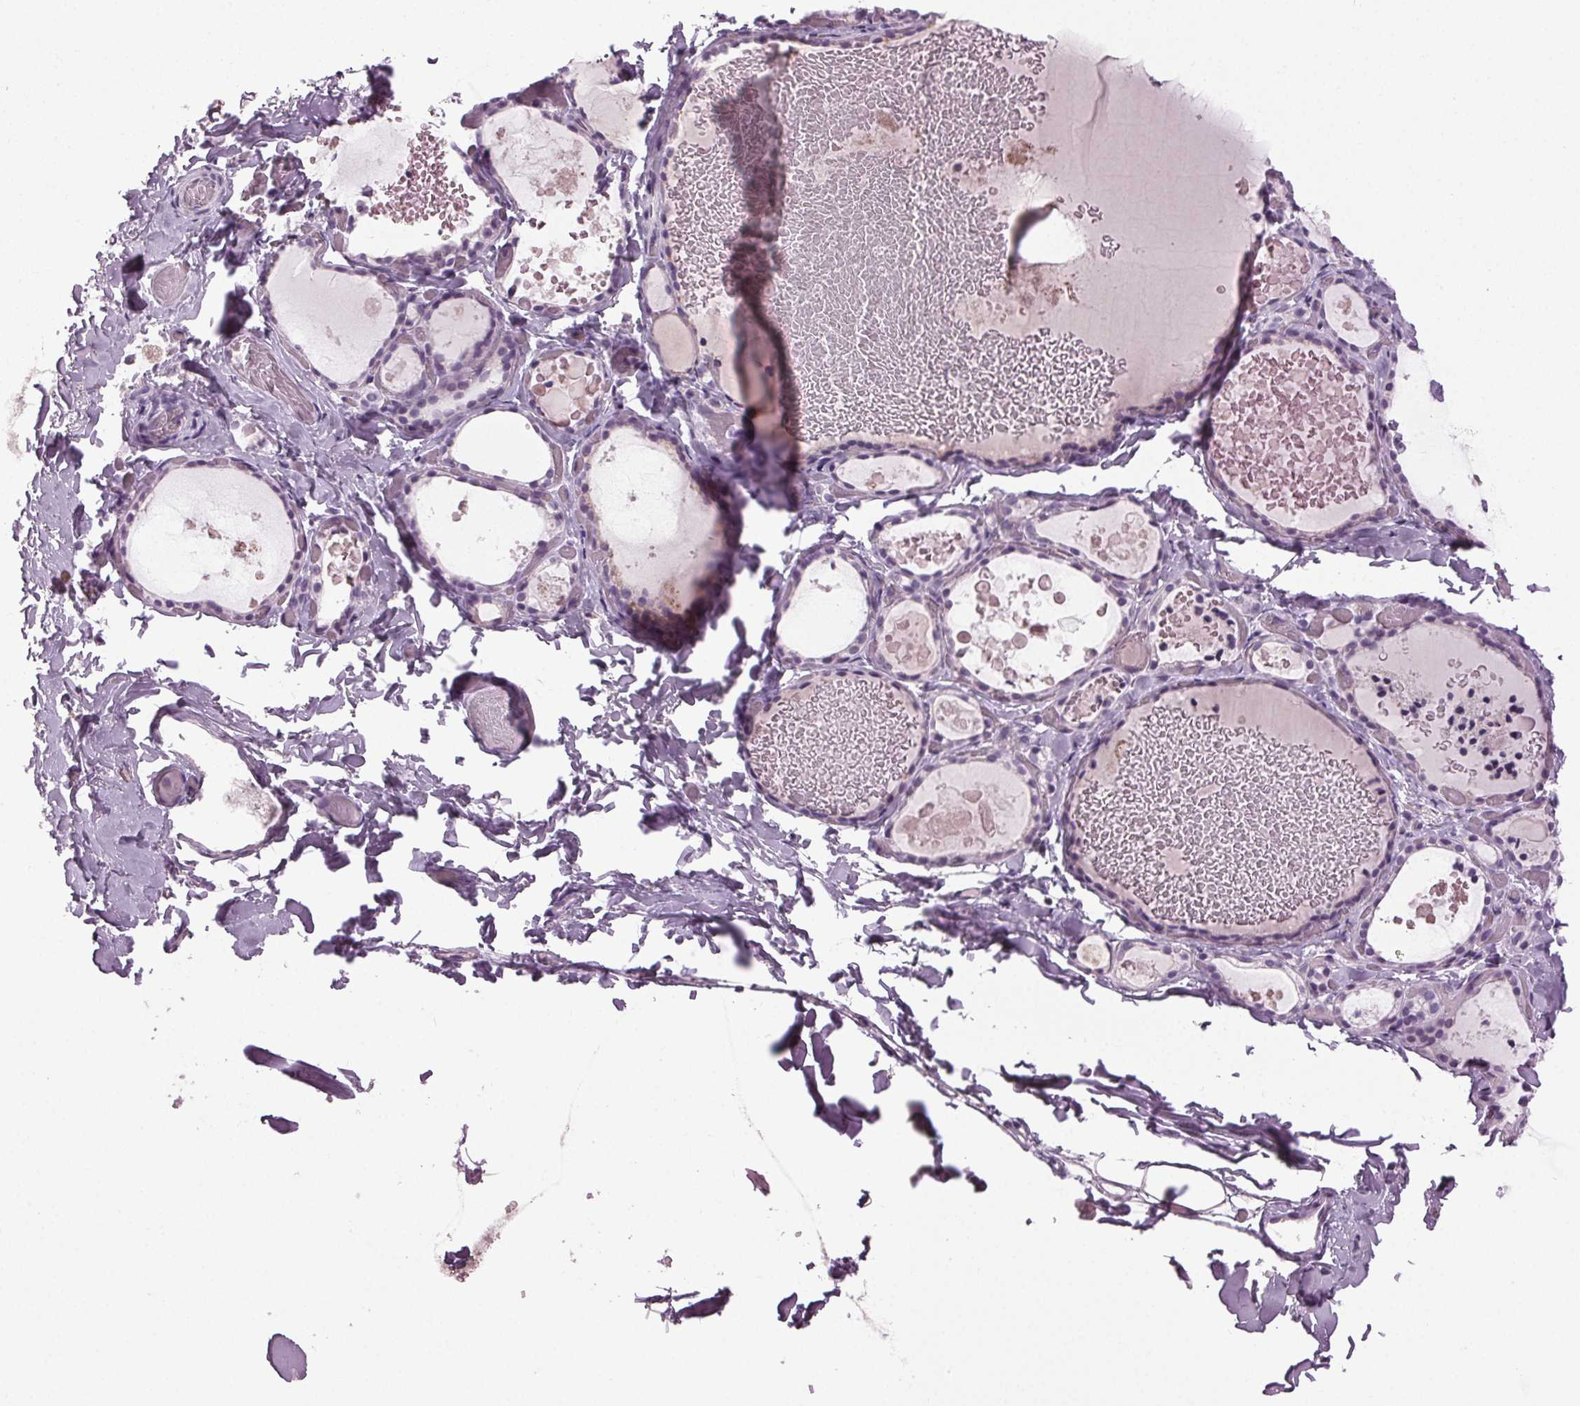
{"staining": {"intensity": "negative", "quantity": "none", "location": "none"}, "tissue": "thyroid gland", "cell_type": "Glandular cells", "image_type": "normal", "snomed": [{"axis": "morphology", "description": "Normal tissue, NOS"}, {"axis": "topography", "description": "Thyroid gland"}], "caption": "Image shows no protein positivity in glandular cells of benign thyroid gland.", "gene": "DNAH12", "patient": {"sex": "female", "age": 56}}